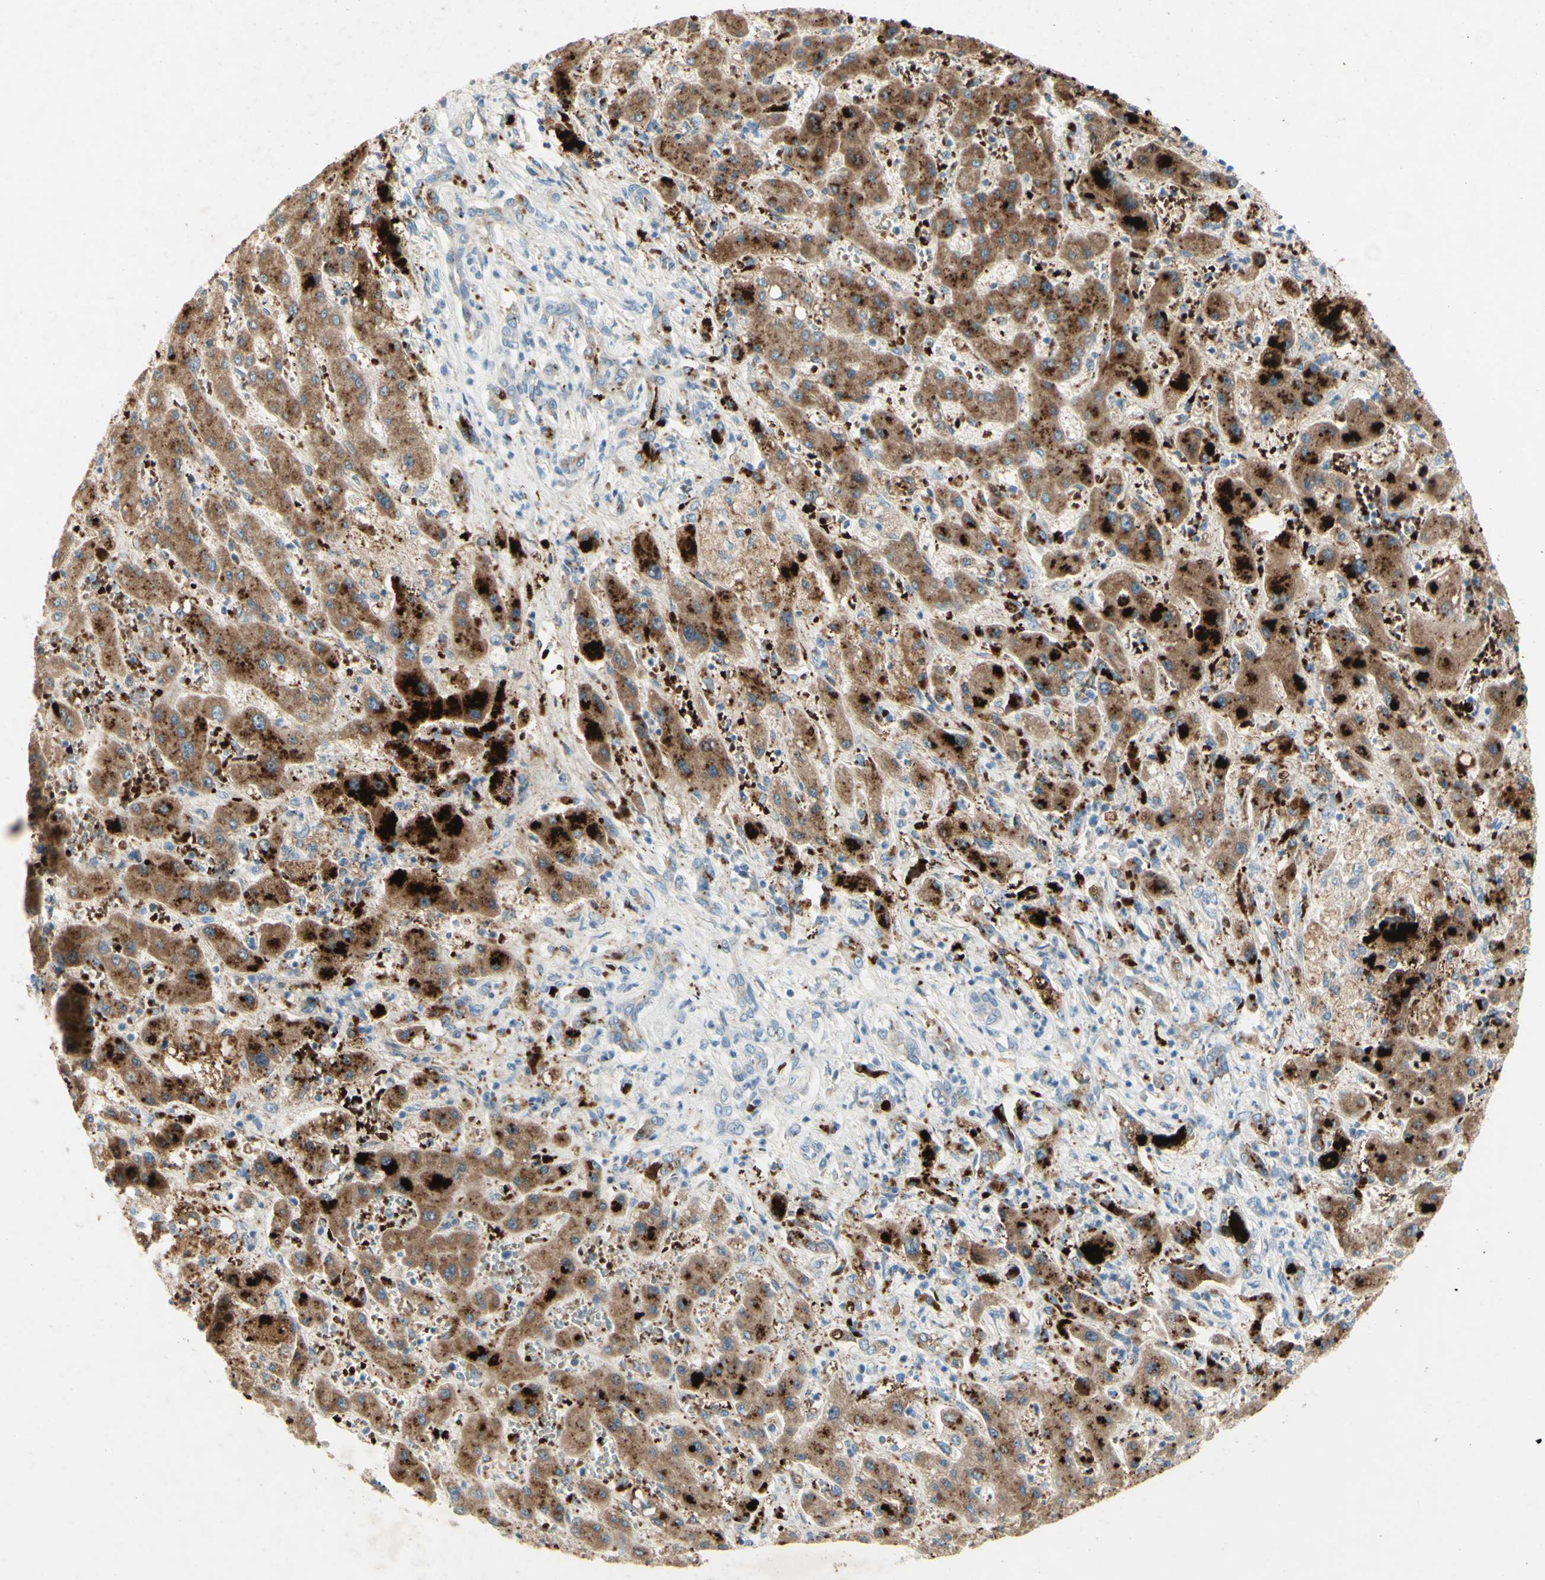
{"staining": {"intensity": "negative", "quantity": "none", "location": "none"}, "tissue": "liver cancer", "cell_type": "Tumor cells", "image_type": "cancer", "snomed": [{"axis": "morphology", "description": "Cholangiocarcinoma"}, {"axis": "topography", "description": "Liver"}], "caption": "Immunohistochemistry (IHC) photomicrograph of cholangiocarcinoma (liver) stained for a protein (brown), which displays no expression in tumor cells.", "gene": "GAN", "patient": {"sex": "male", "age": 50}}